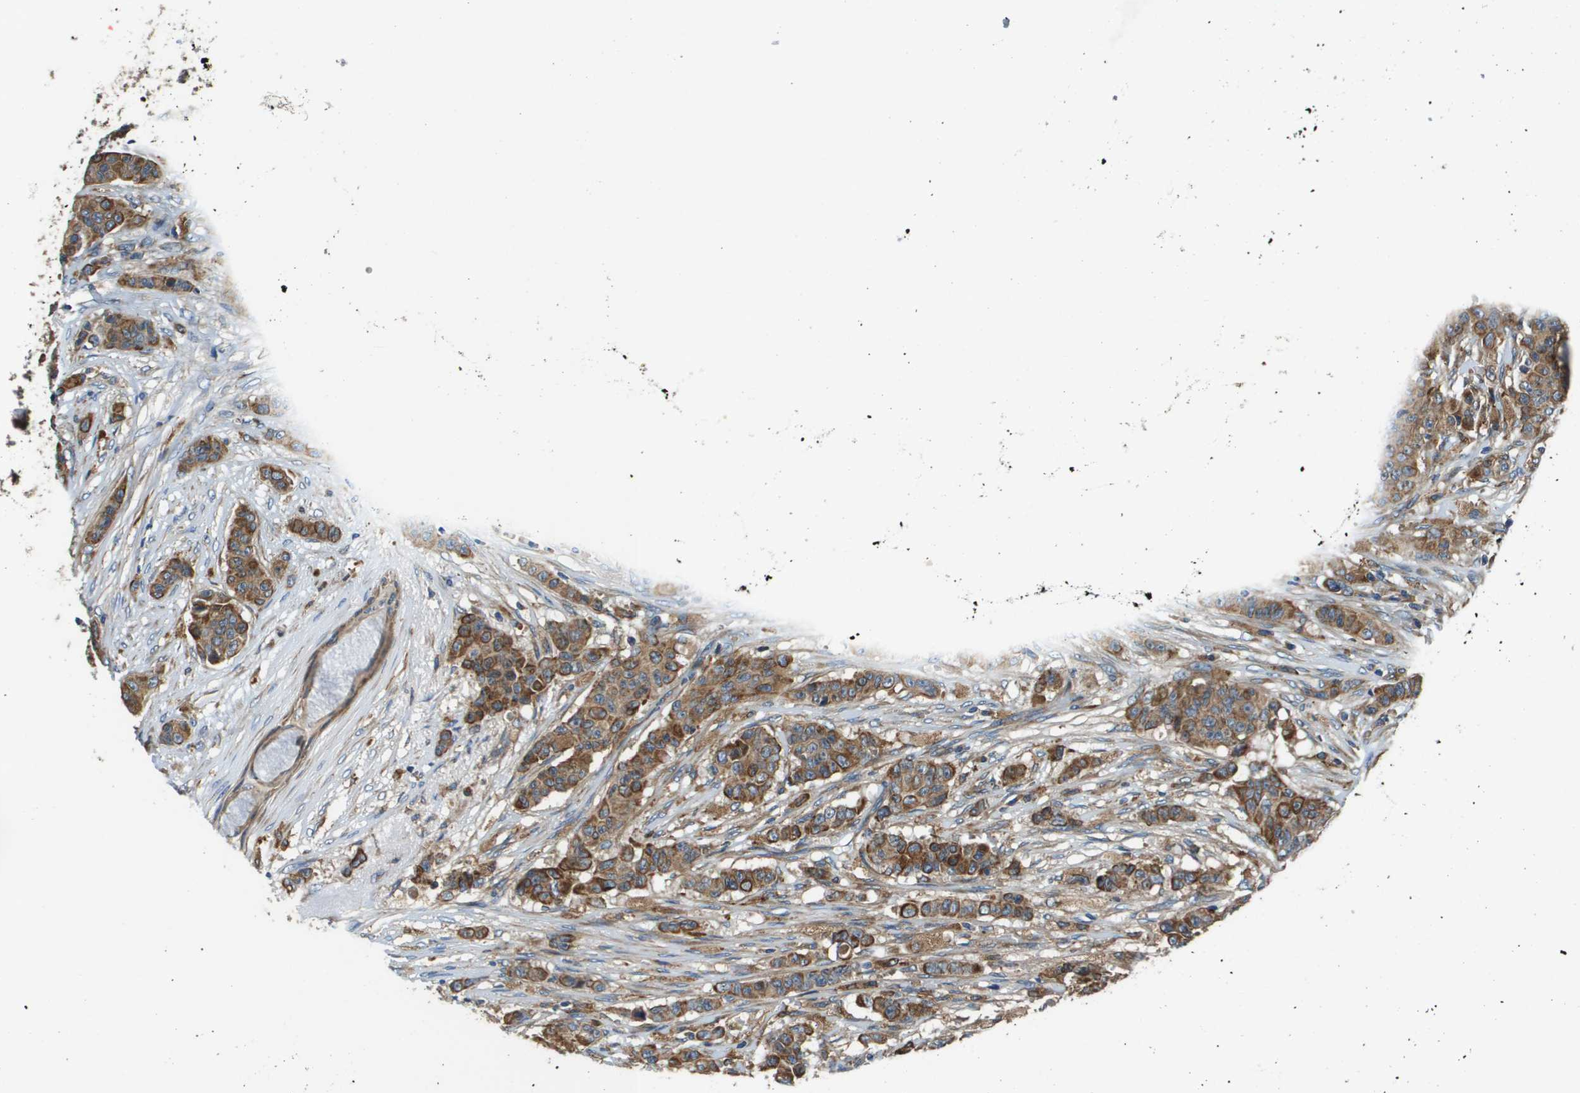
{"staining": {"intensity": "moderate", "quantity": ">75%", "location": "cytoplasmic/membranous"}, "tissue": "breast cancer", "cell_type": "Tumor cells", "image_type": "cancer", "snomed": [{"axis": "morphology", "description": "Normal tissue, NOS"}, {"axis": "morphology", "description": "Duct carcinoma"}, {"axis": "topography", "description": "Breast"}], "caption": "Protein staining of breast infiltrating ductal carcinoma tissue demonstrates moderate cytoplasmic/membranous positivity in about >75% of tumor cells. The staining was performed using DAB (3,3'-diaminobenzidine) to visualize the protein expression in brown, while the nuclei were stained in blue with hematoxylin (Magnification: 20x).", "gene": "CNPY3", "patient": {"sex": "female", "age": 40}}